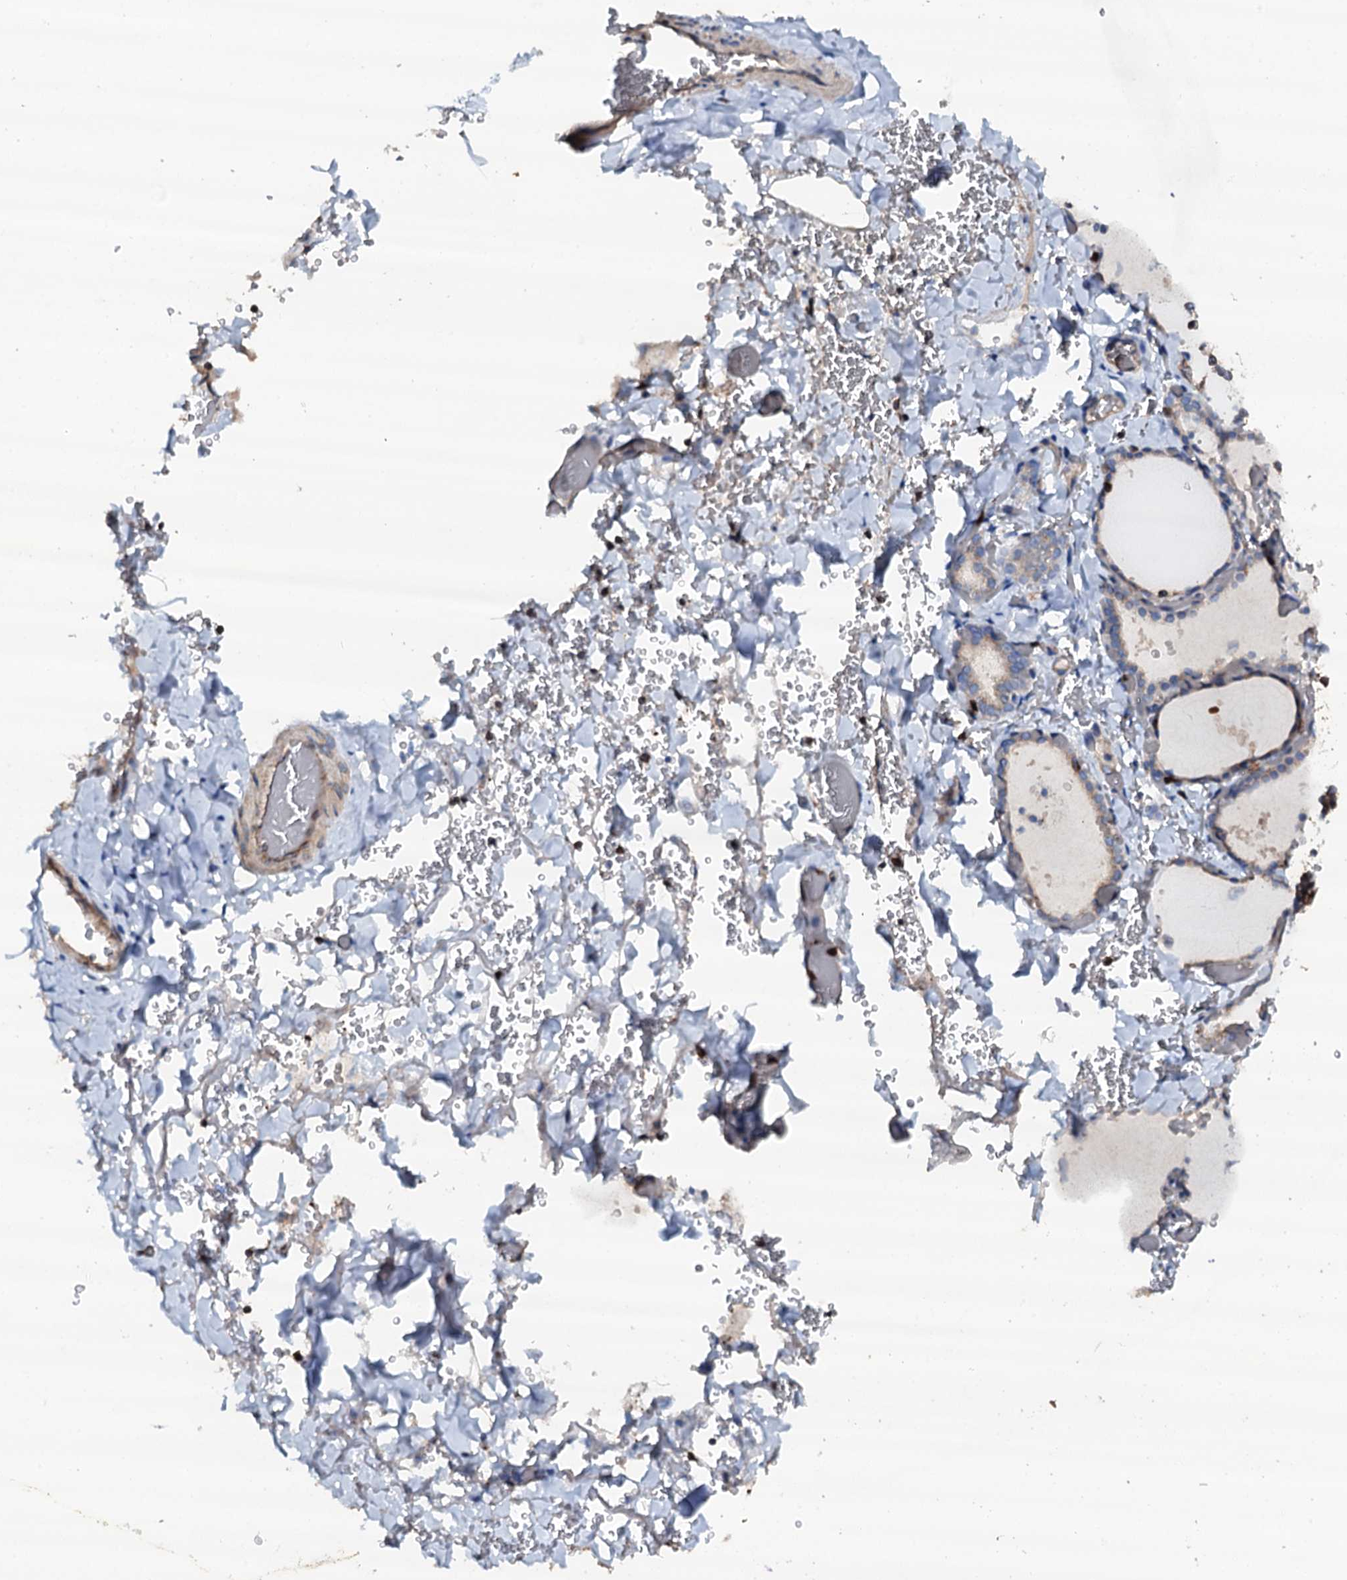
{"staining": {"intensity": "moderate", "quantity": "25%-75%", "location": "cytoplasmic/membranous"}, "tissue": "thyroid gland", "cell_type": "Glandular cells", "image_type": "normal", "snomed": [{"axis": "morphology", "description": "Normal tissue, NOS"}, {"axis": "topography", "description": "Thyroid gland"}], "caption": "Thyroid gland was stained to show a protein in brown. There is medium levels of moderate cytoplasmic/membranous staining in about 25%-75% of glandular cells. Using DAB (3,3'-diaminobenzidine) (brown) and hematoxylin (blue) stains, captured at high magnification using brightfield microscopy.", "gene": "GRK2", "patient": {"sex": "female", "age": 39}}